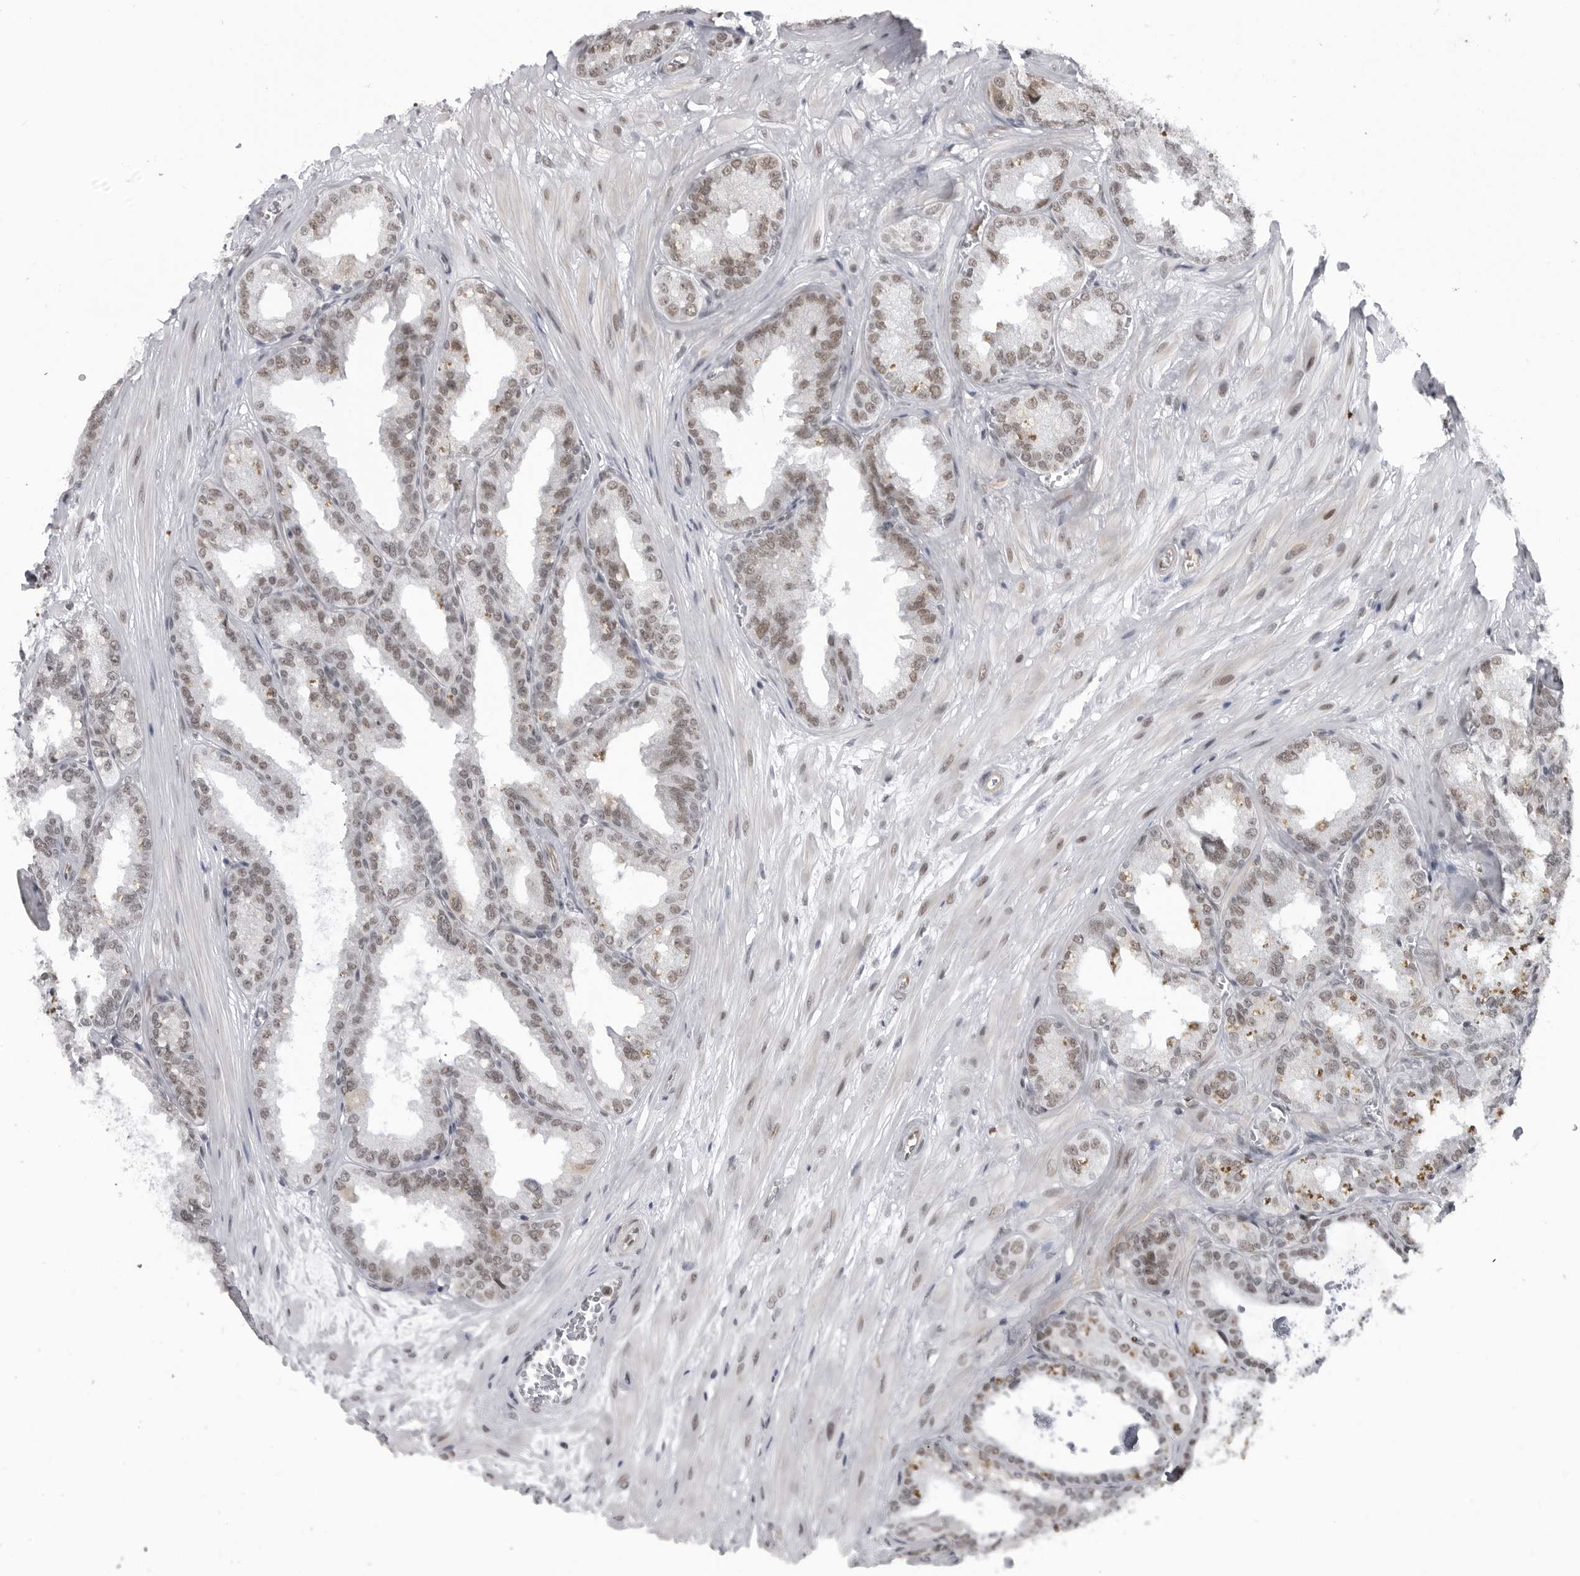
{"staining": {"intensity": "moderate", "quantity": ">75%", "location": "nuclear"}, "tissue": "seminal vesicle", "cell_type": "Glandular cells", "image_type": "normal", "snomed": [{"axis": "morphology", "description": "Normal tissue, NOS"}, {"axis": "topography", "description": "Prostate"}, {"axis": "topography", "description": "Seminal veicle"}], "caption": "Unremarkable seminal vesicle was stained to show a protein in brown. There is medium levels of moderate nuclear staining in approximately >75% of glandular cells.", "gene": "RNF26", "patient": {"sex": "male", "age": 51}}